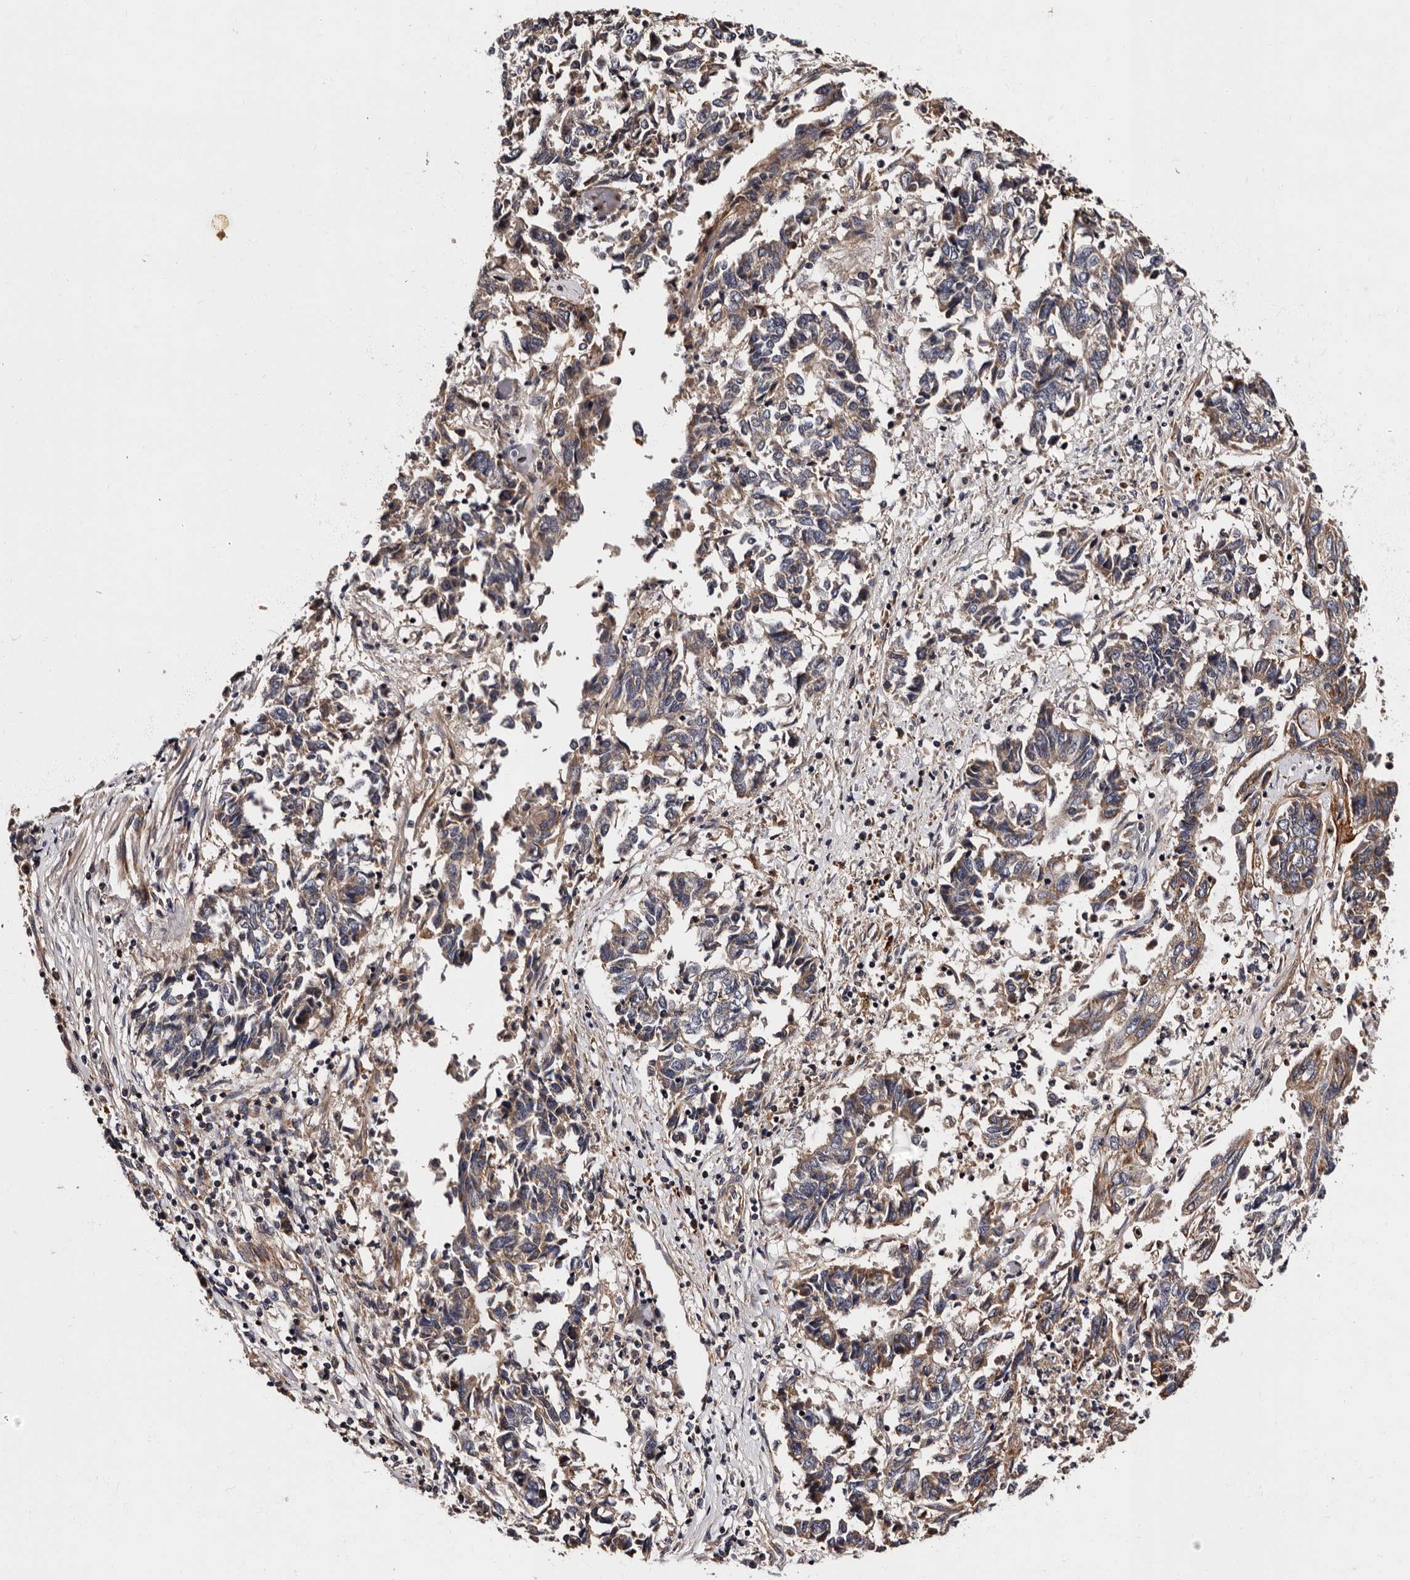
{"staining": {"intensity": "weak", "quantity": "25%-75%", "location": "cytoplasmic/membranous"}, "tissue": "endometrial cancer", "cell_type": "Tumor cells", "image_type": "cancer", "snomed": [{"axis": "morphology", "description": "Adenocarcinoma, NOS"}, {"axis": "topography", "description": "Endometrium"}], "caption": "Adenocarcinoma (endometrial) stained with a brown dye displays weak cytoplasmic/membranous positive staining in approximately 25%-75% of tumor cells.", "gene": "ADCK5", "patient": {"sex": "female", "age": 80}}